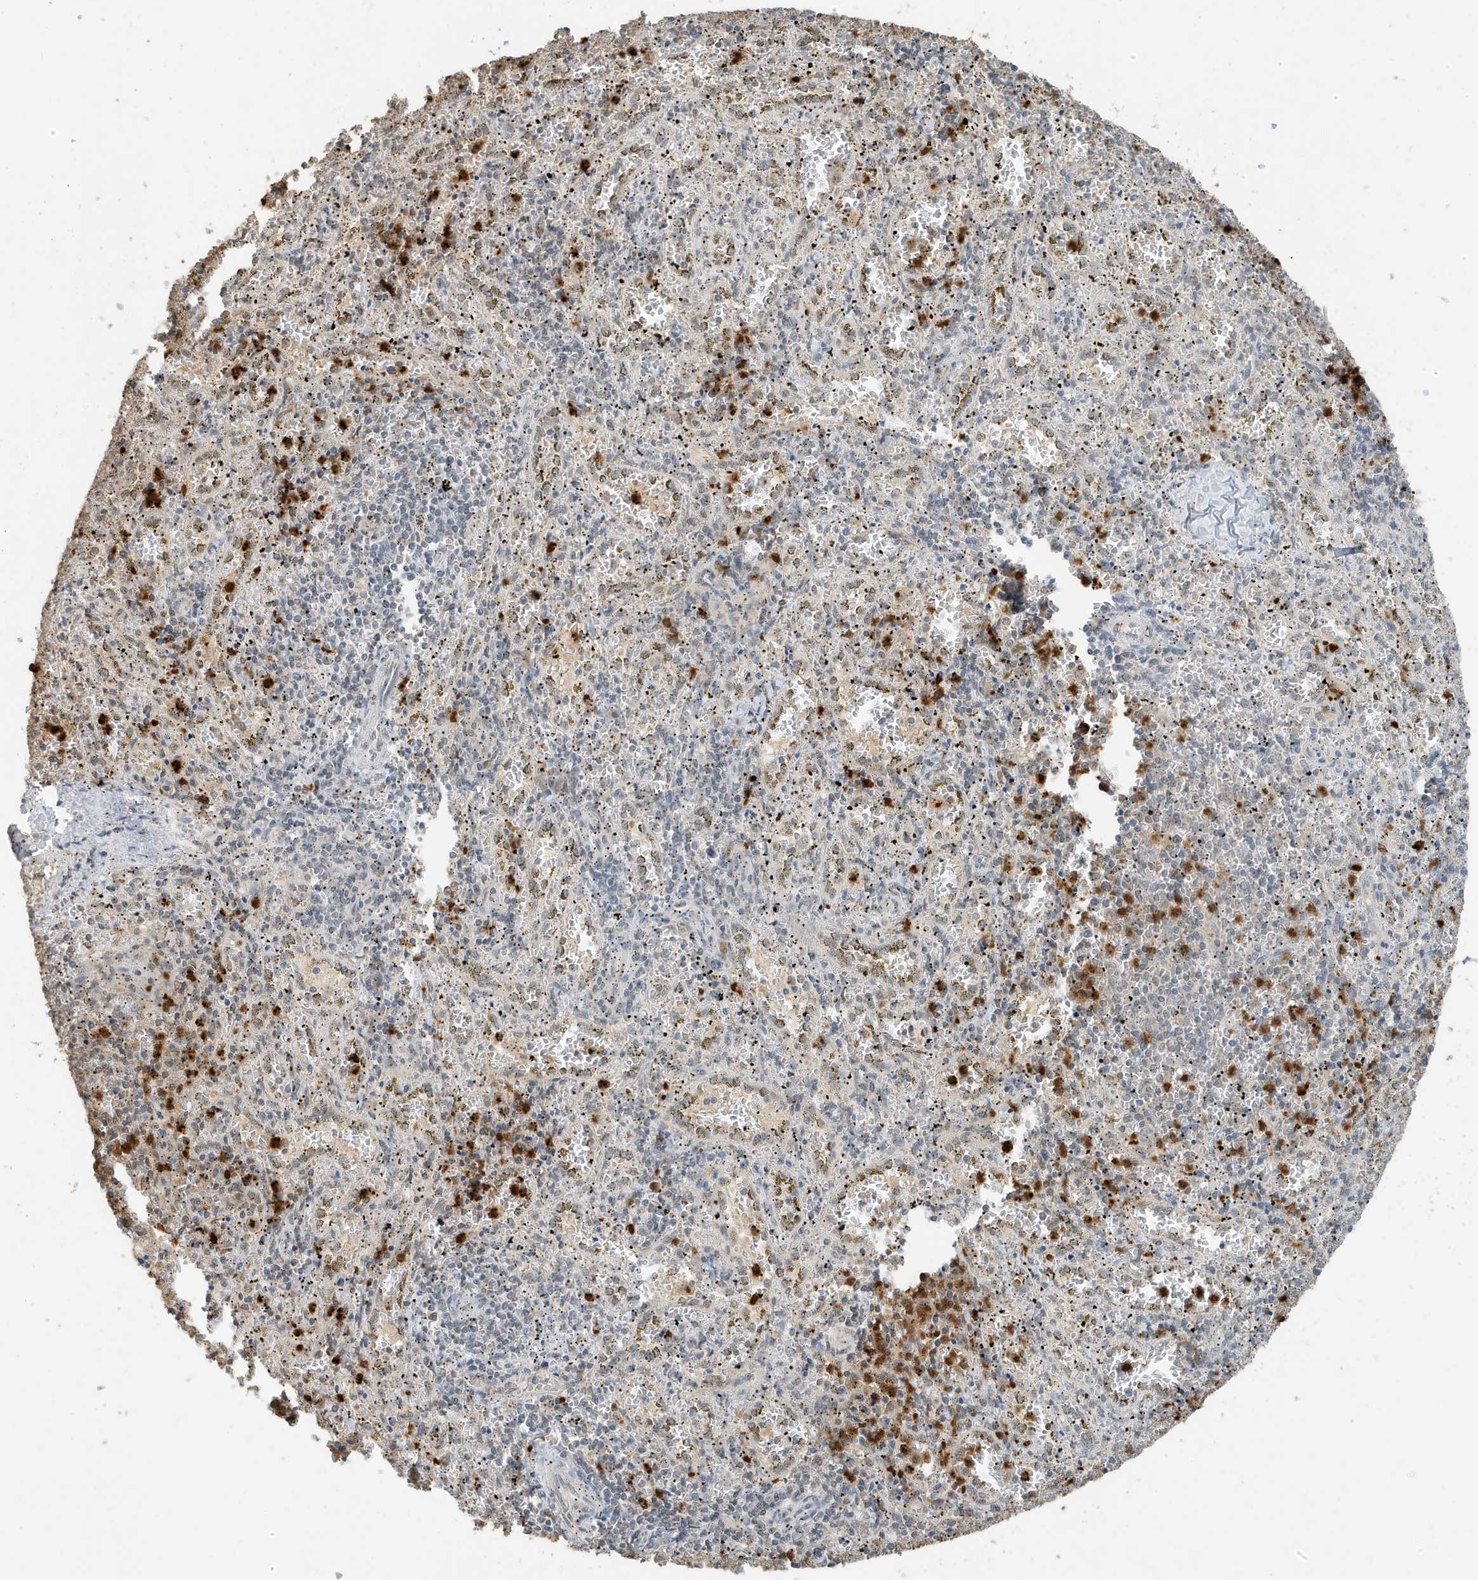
{"staining": {"intensity": "strong", "quantity": "25%-75%", "location": "cytoplasmic/membranous"}, "tissue": "spleen", "cell_type": "Cells in red pulp", "image_type": "normal", "snomed": [{"axis": "morphology", "description": "Normal tissue, NOS"}, {"axis": "topography", "description": "Spleen"}], "caption": "Spleen stained for a protein demonstrates strong cytoplasmic/membranous positivity in cells in red pulp.", "gene": "DEFA1", "patient": {"sex": "male", "age": 11}}